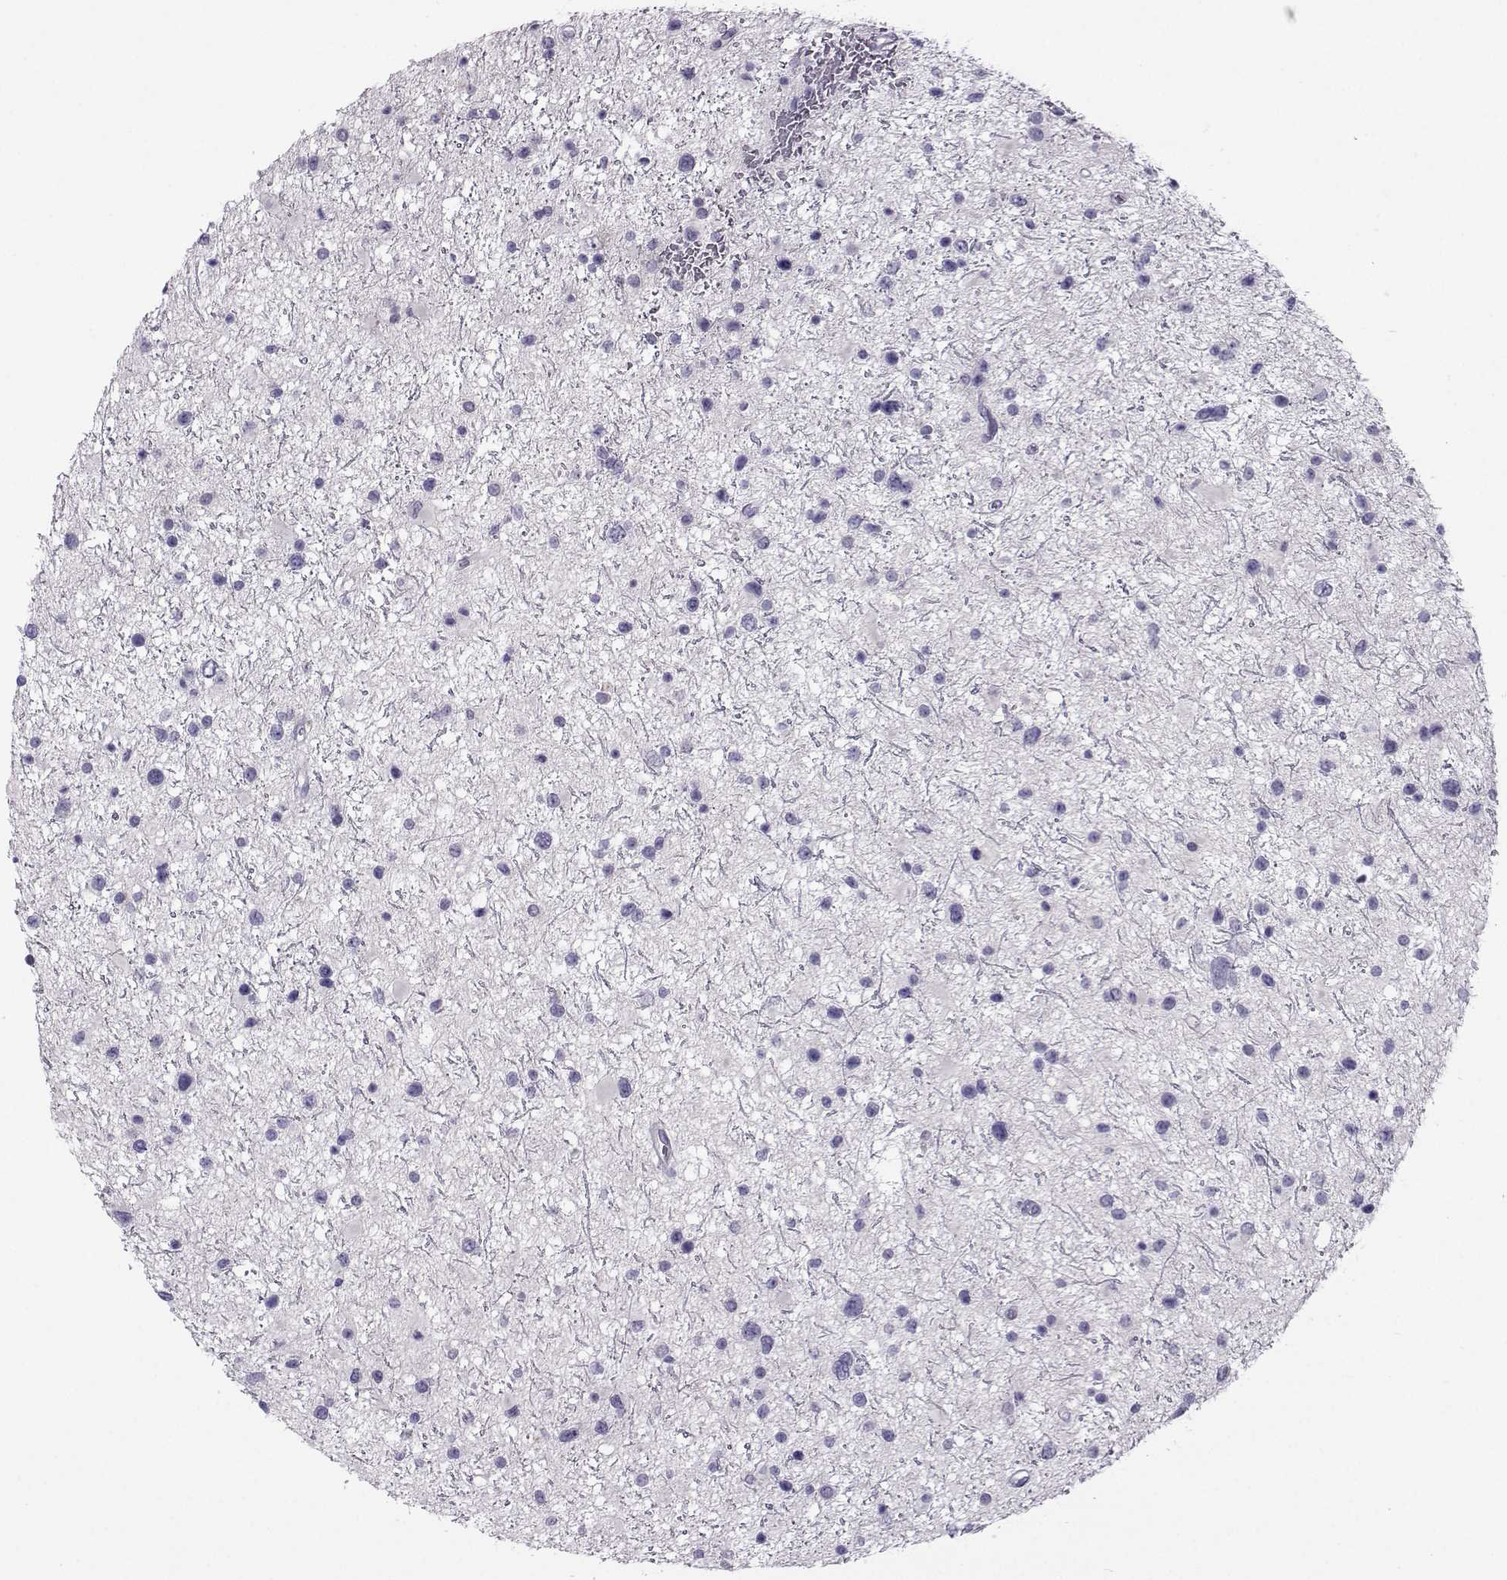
{"staining": {"intensity": "negative", "quantity": "none", "location": "none"}, "tissue": "glioma", "cell_type": "Tumor cells", "image_type": "cancer", "snomed": [{"axis": "morphology", "description": "Glioma, malignant, Low grade"}, {"axis": "topography", "description": "Brain"}], "caption": "Tumor cells are negative for brown protein staining in glioma. (Immunohistochemistry (ihc), brightfield microscopy, high magnification).", "gene": "ARMC2", "patient": {"sex": "female", "age": 32}}